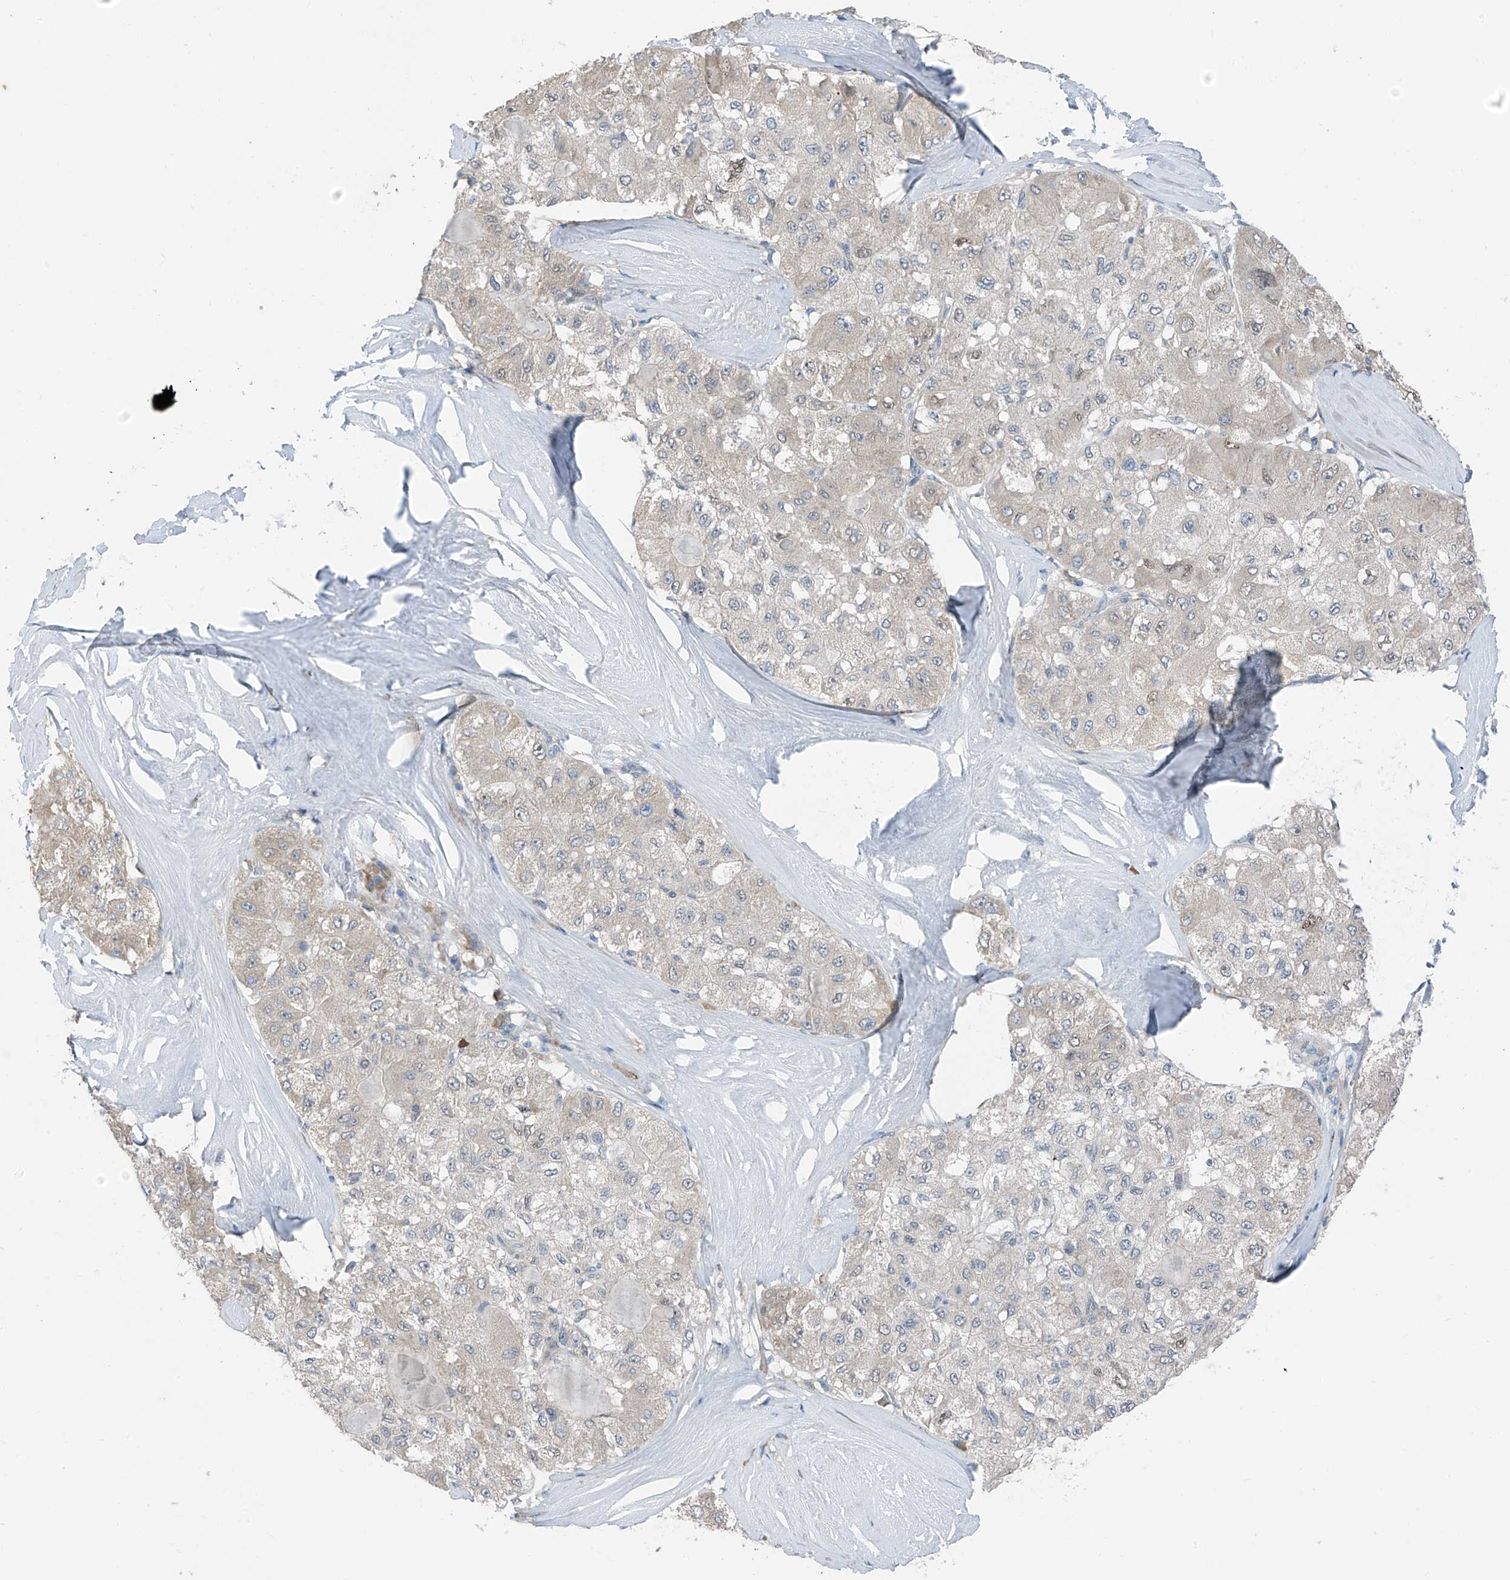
{"staining": {"intensity": "weak", "quantity": "<25%", "location": "cytoplasmic/membranous,nuclear"}, "tissue": "liver cancer", "cell_type": "Tumor cells", "image_type": "cancer", "snomed": [{"axis": "morphology", "description": "Carcinoma, Hepatocellular, NOS"}, {"axis": "topography", "description": "Liver"}], "caption": "High magnification brightfield microscopy of liver cancer stained with DAB (3,3'-diaminobenzidine) (brown) and counterstained with hematoxylin (blue): tumor cells show no significant expression.", "gene": "RPL4", "patient": {"sex": "male", "age": 80}}